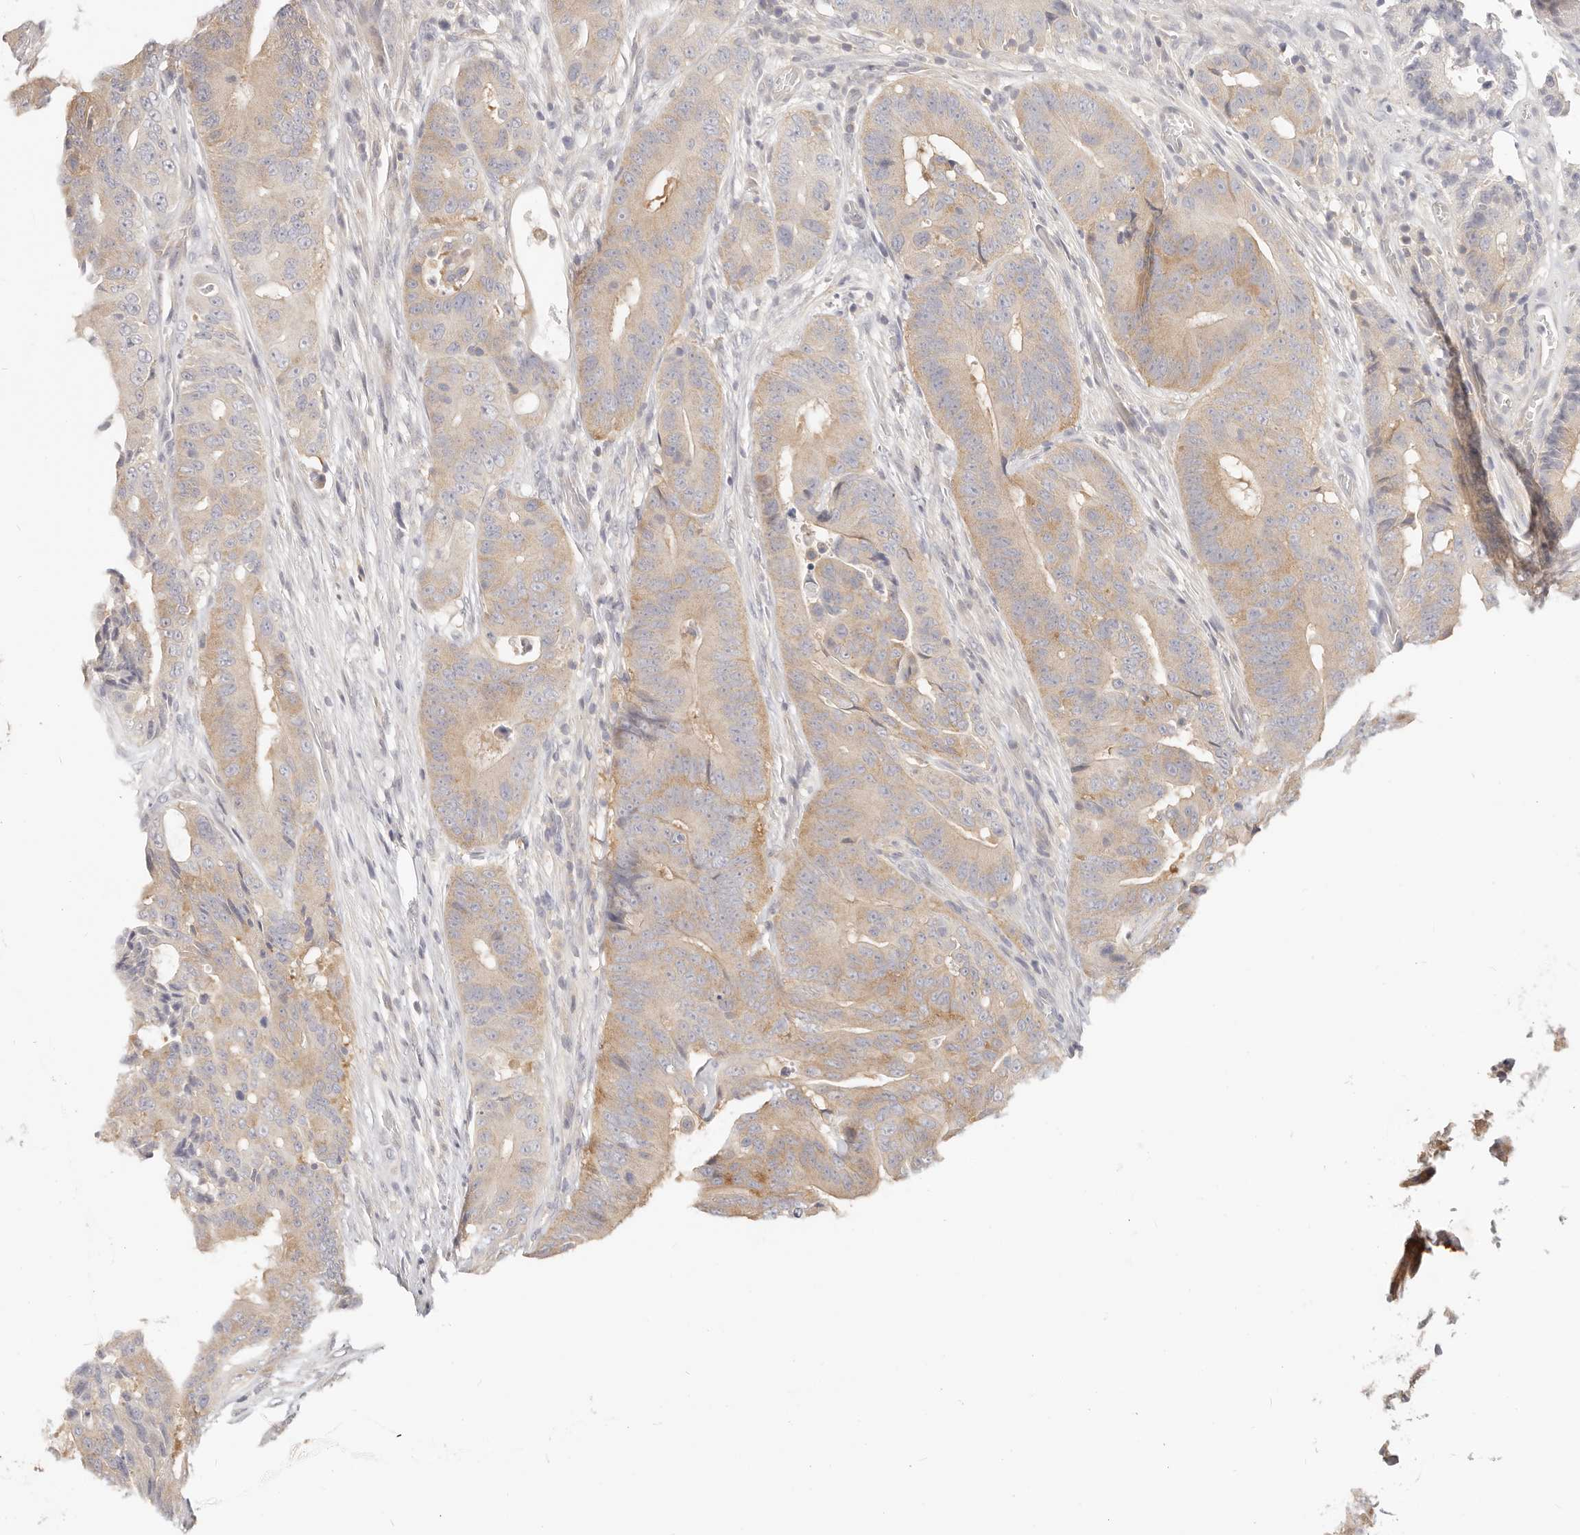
{"staining": {"intensity": "moderate", "quantity": "25%-75%", "location": "cytoplasmic/membranous"}, "tissue": "colorectal cancer", "cell_type": "Tumor cells", "image_type": "cancer", "snomed": [{"axis": "morphology", "description": "Adenocarcinoma, NOS"}, {"axis": "topography", "description": "Colon"}], "caption": "Protein analysis of adenocarcinoma (colorectal) tissue demonstrates moderate cytoplasmic/membranous staining in about 25%-75% of tumor cells.", "gene": "DTNBP1", "patient": {"sex": "male", "age": 83}}